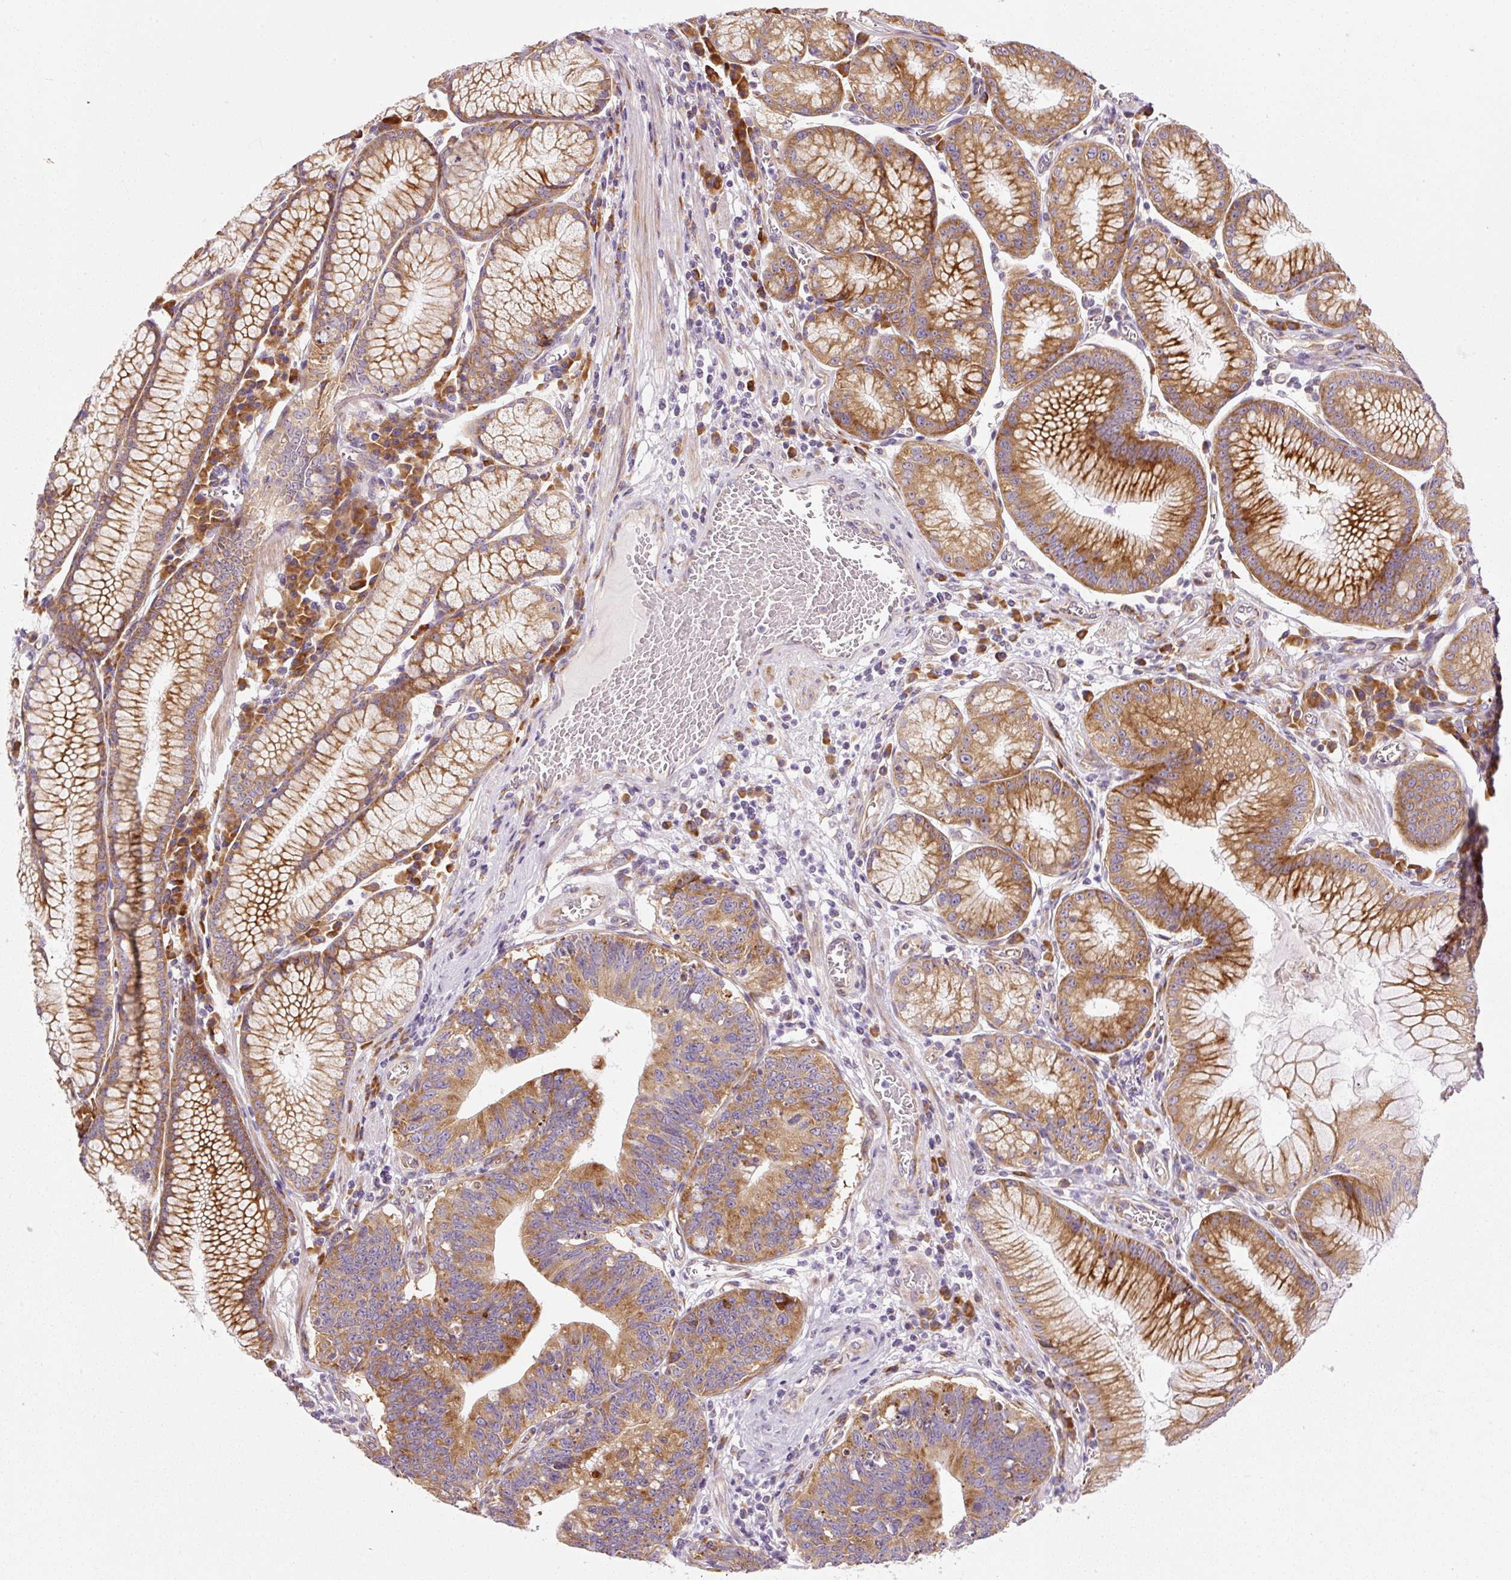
{"staining": {"intensity": "moderate", "quantity": ">75%", "location": "cytoplasmic/membranous"}, "tissue": "stomach cancer", "cell_type": "Tumor cells", "image_type": "cancer", "snomed": [{"axis": "morphology", "description": "Adenocarcinoma, NOS"}, {"axis": "topography", "description": "Stomach"}], "caption": "Stomach cancer stained with immunohistochemistry (IHC) exhibits moderate cytoplasmic/membranous positivity in approximately >75% of tumor cells.", "gene": "RPL10A", "patient": {"sex": "male", "age": 59}}